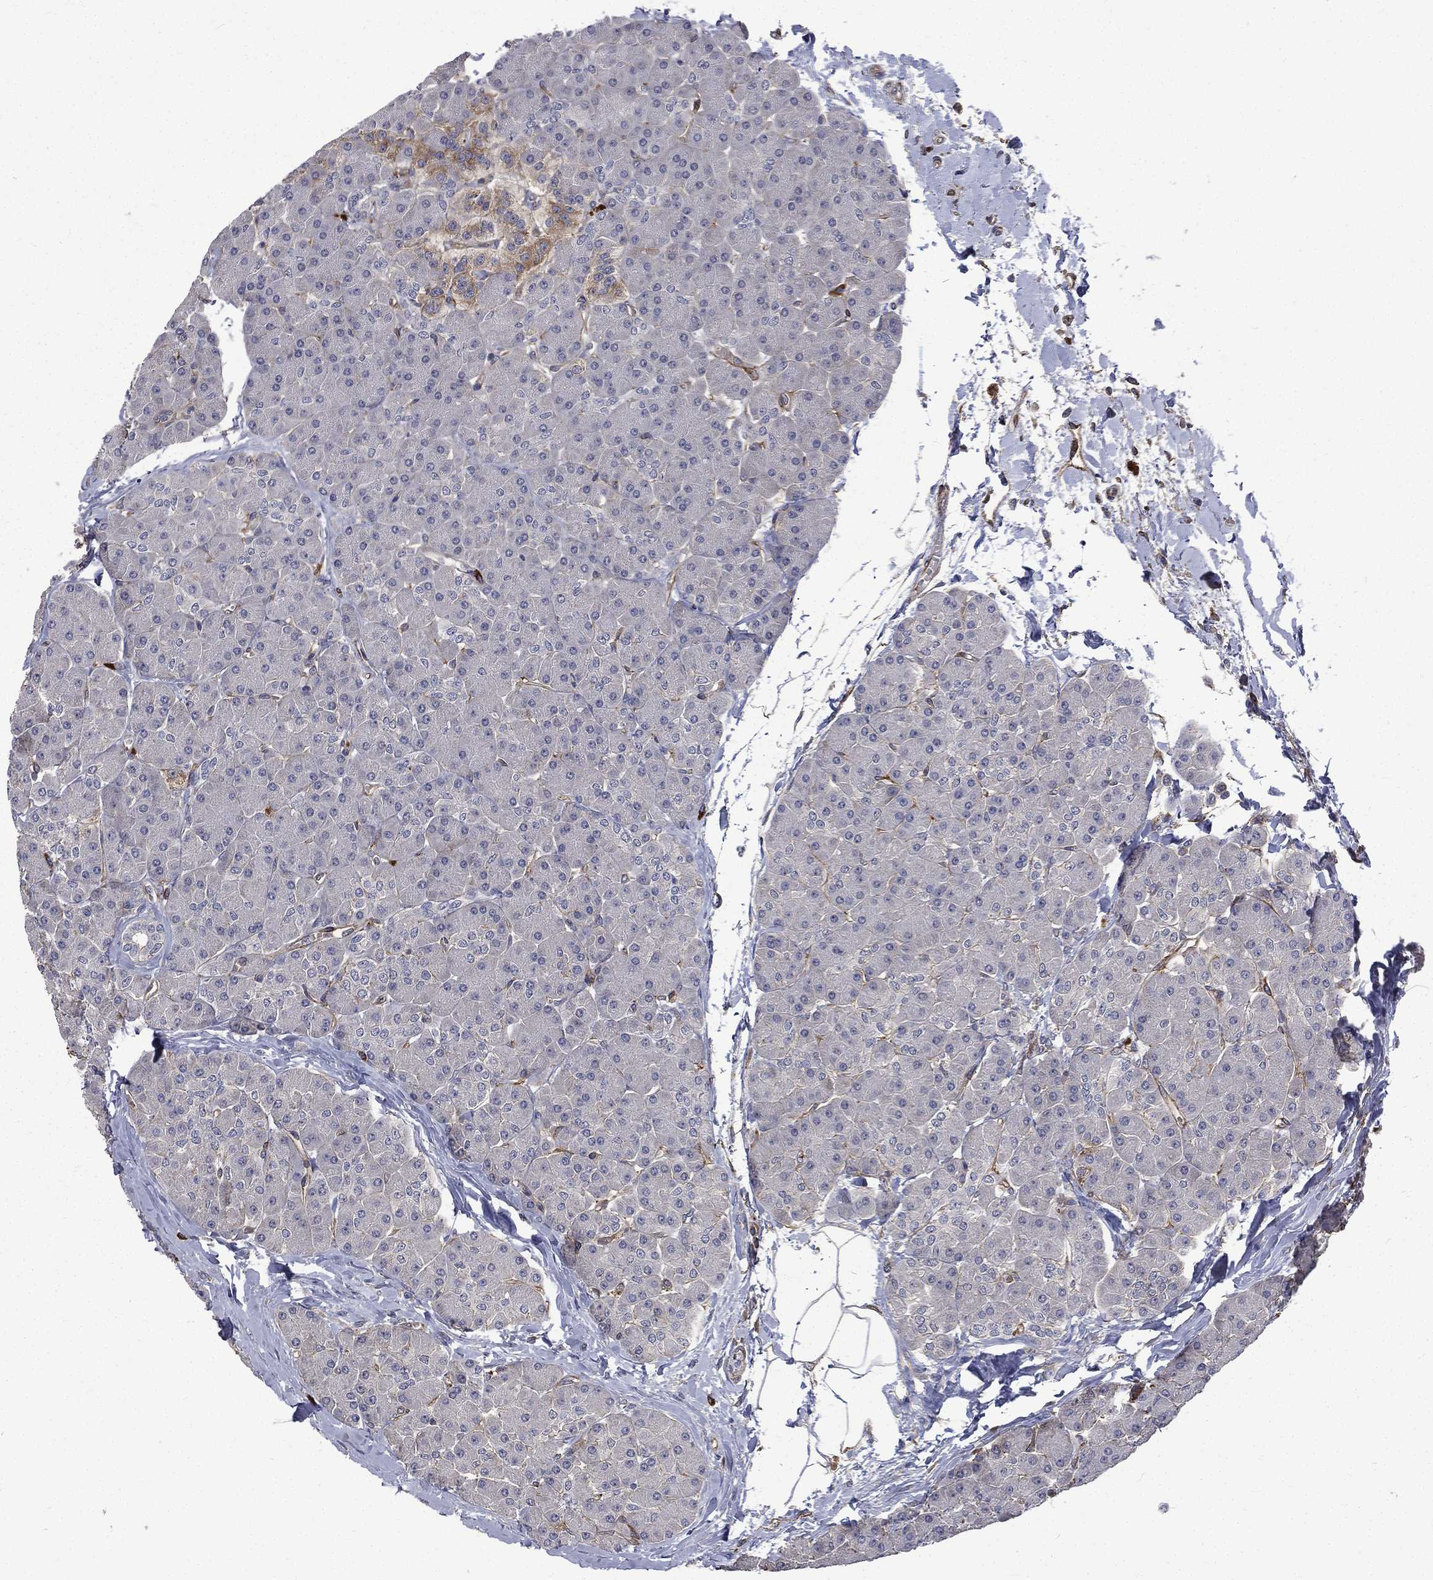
{"staining": {"intensity": "negative", "quantity": "none", "location": "none"}, "tissue": "pancreas", "cell_type": "Exocrine glandular cells", "image_type": "normal", "snomed": [{"axis": "morphology", "description": "Normal tissue, NOS"}, {"axis": "topography", "description": "Pancreas"}], "caption": "A micrograph of pancreas stained for a protein exhibits no brown staining in exocrine glandular cells.", "gene": "PPFIBP1", "patient": {"sex": "female", "age": 44}}